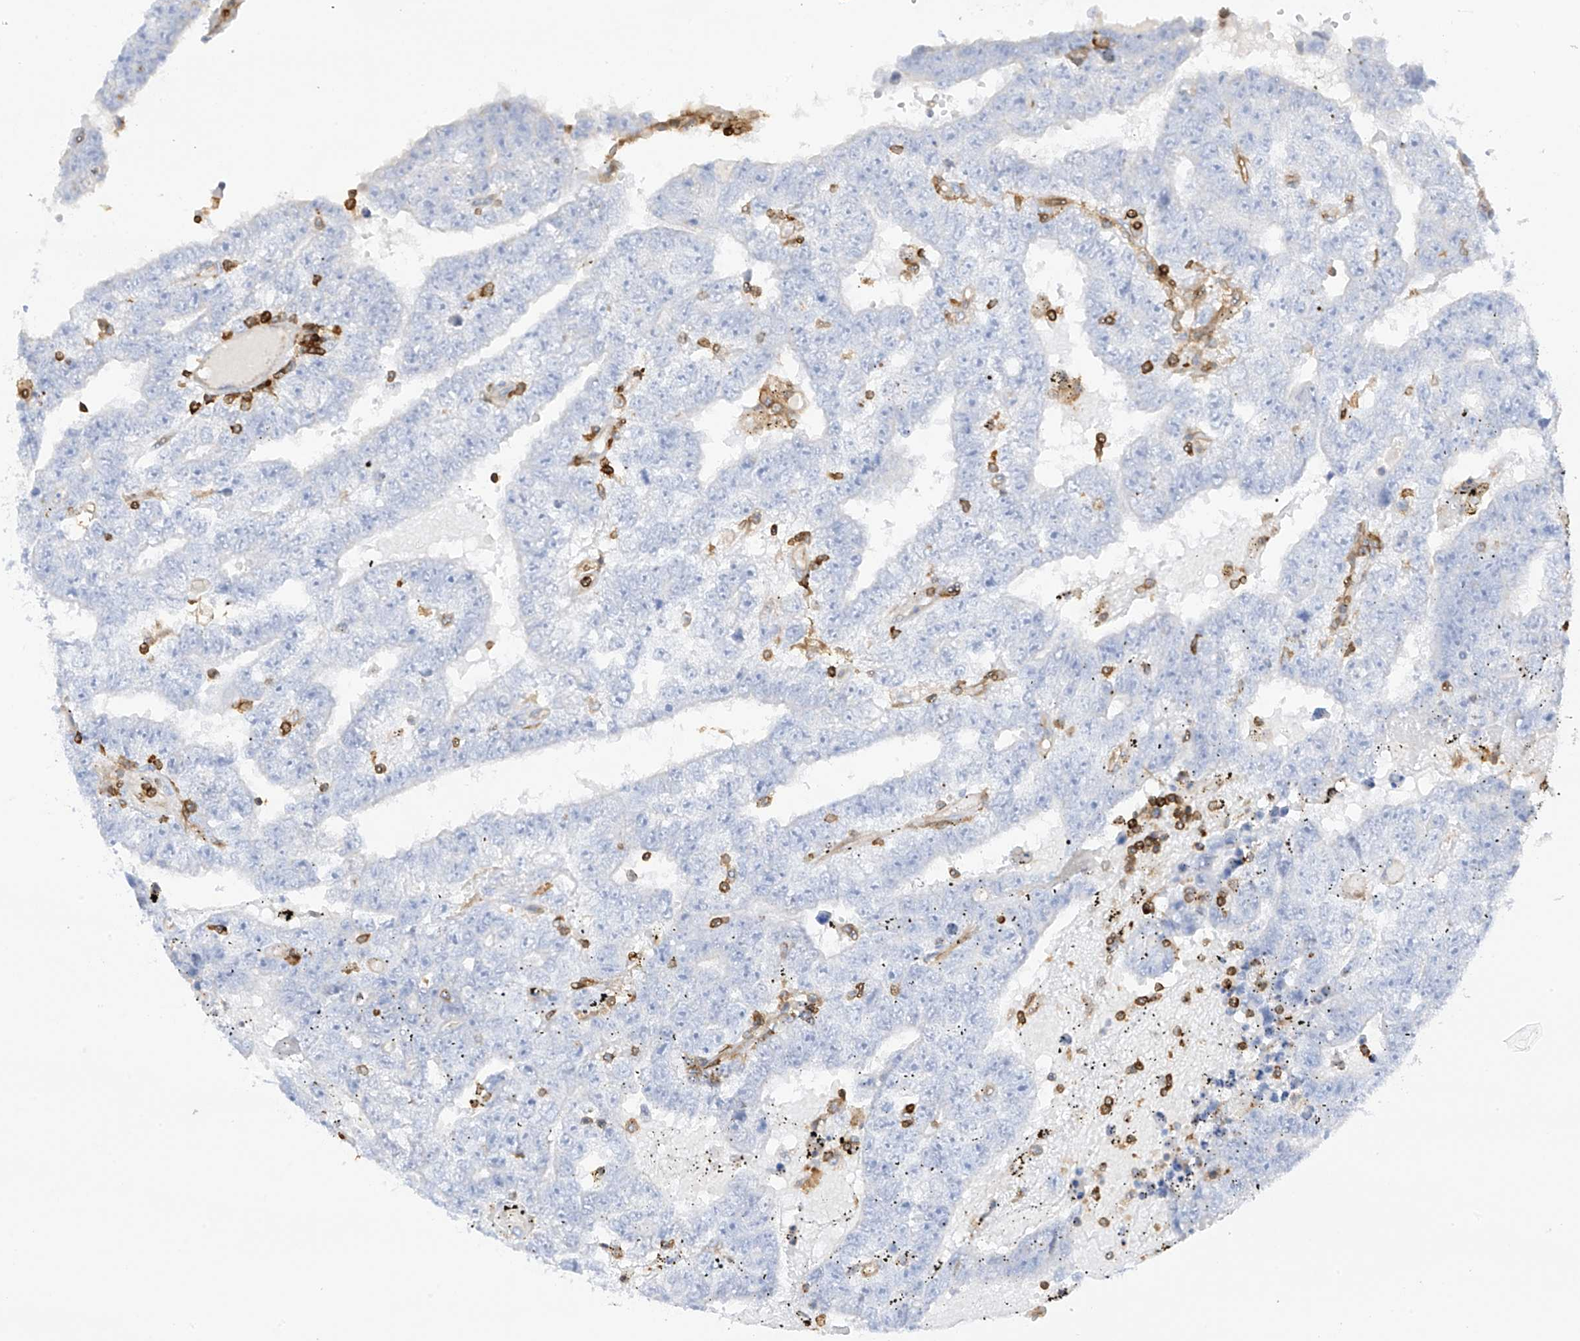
{"staining": {"intensity": "negative", "quantity": "none", "location": "none"}, "tissue": "testis cancer", "cell_type": "Tumor cells", "image_type": "cancer", "snomed": [{"axis": "morphology", "description": "Carcinoma, Embryonal, NOS"}, {"axis": "topography", "description": "Testis"}], "caption": "Tumor cells show no significant protein positivity in embryonal carcinoma (testis). (Immunohistochemistry (ihc), brightfield microscopy, high magnification).", "gene": "ARHGAP25", "patient": {"sex": "male", "age": 25}}